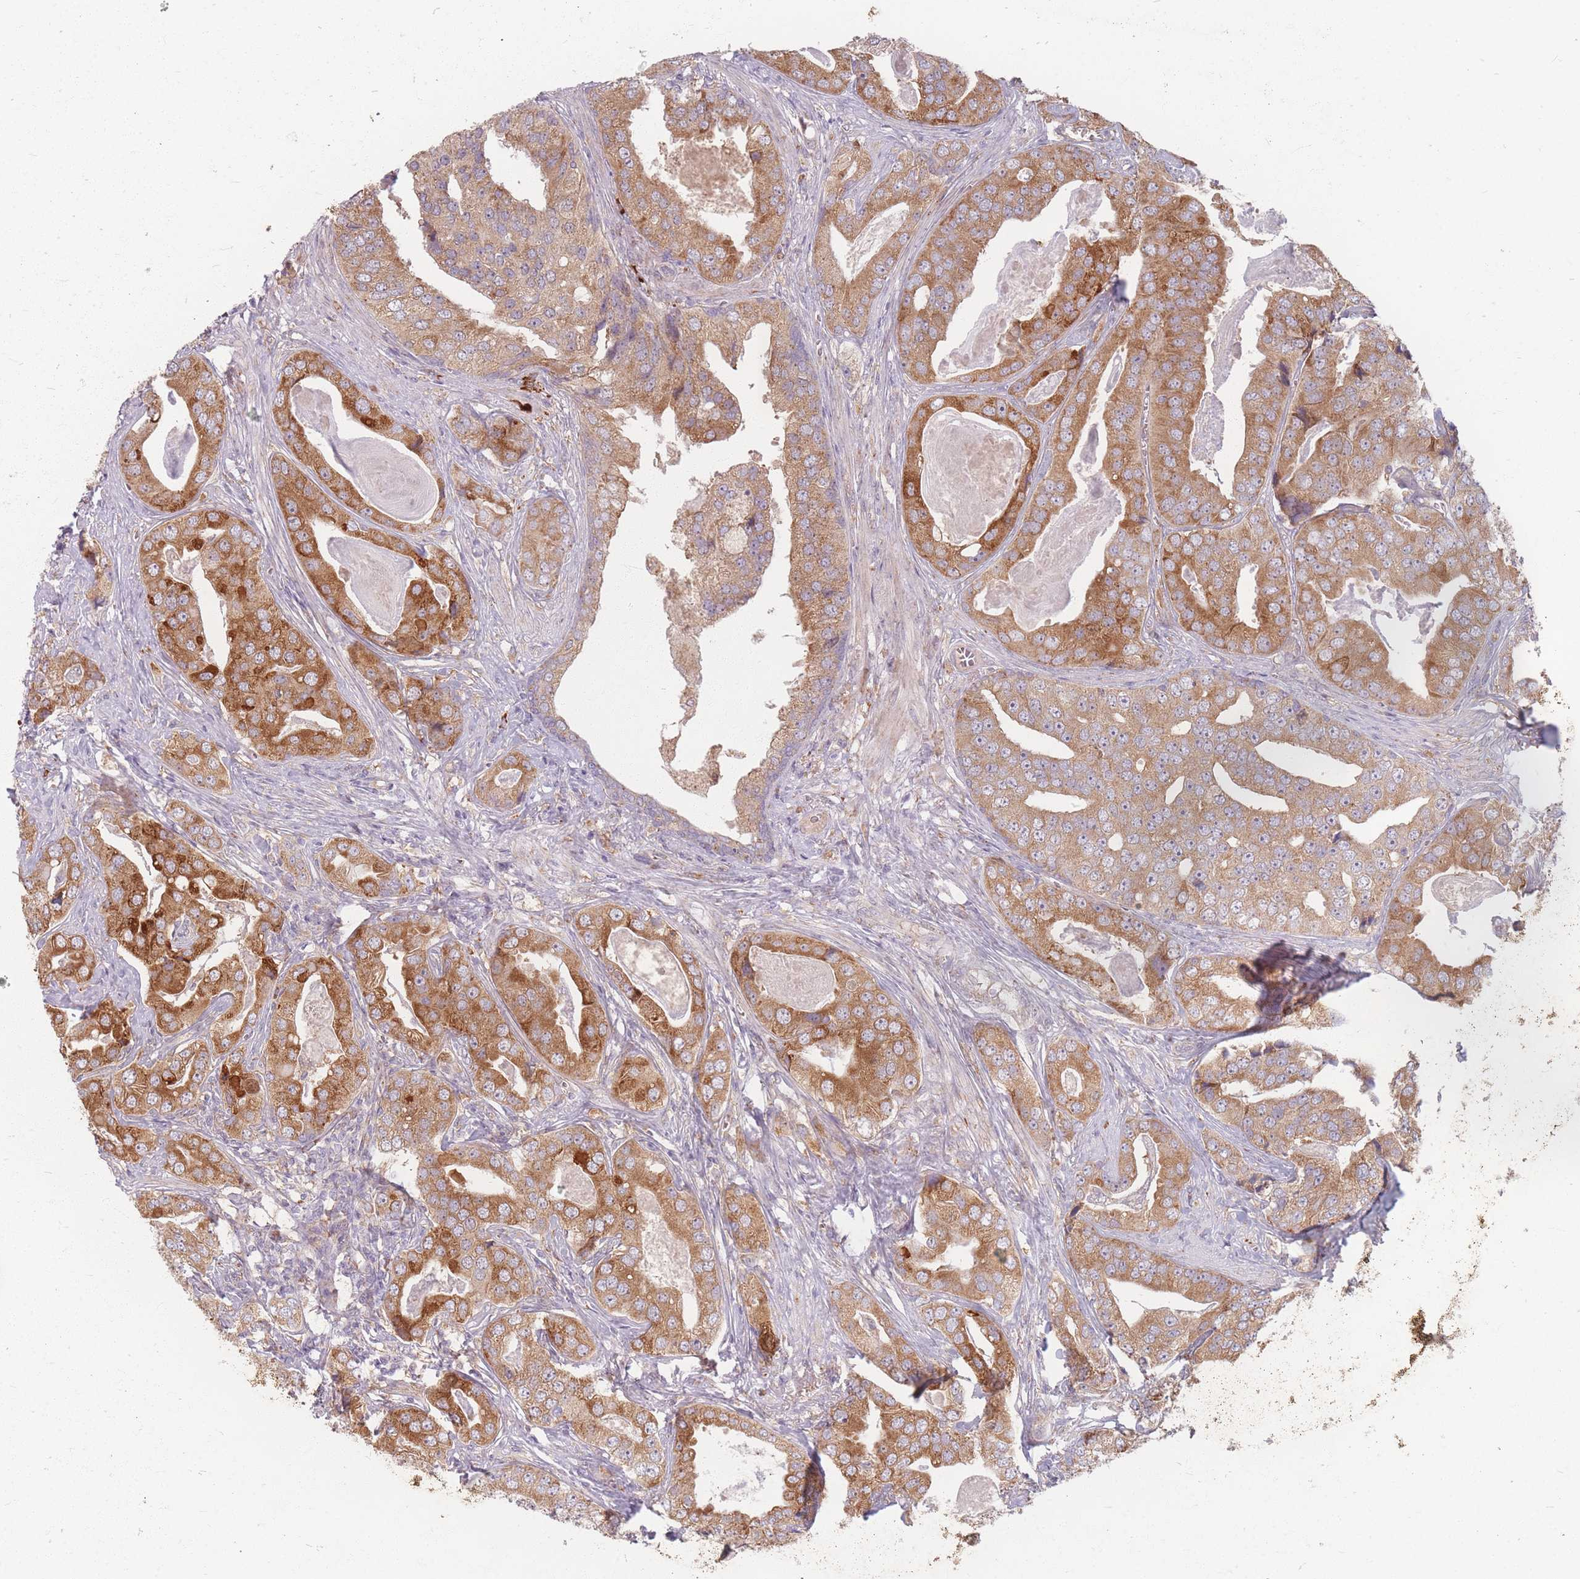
{"staining": {"intensity": "moderate", "quantity": ">75%", "location": "cytoplasmic/membranous"}, "tissue": "prostate cancer", "cell_type": "Tumor cells", "image_type": "cancer", "snomed": [{"axis": "morphology", "description": "Adenocarcinoma, High grade"}, {"axis": "topography", "description": "Prostate"}], "caption": "Immunohistochemistry micrograph of human prostate adenocarcinoma (high-grade) stained for a protein (brown), which exhibits medium levels of moderate cytoplasmic/membranous staining in about >75% of tumor cells.", "gene": "SMIM14", "patient": {"sex": "male", "age": 71}}